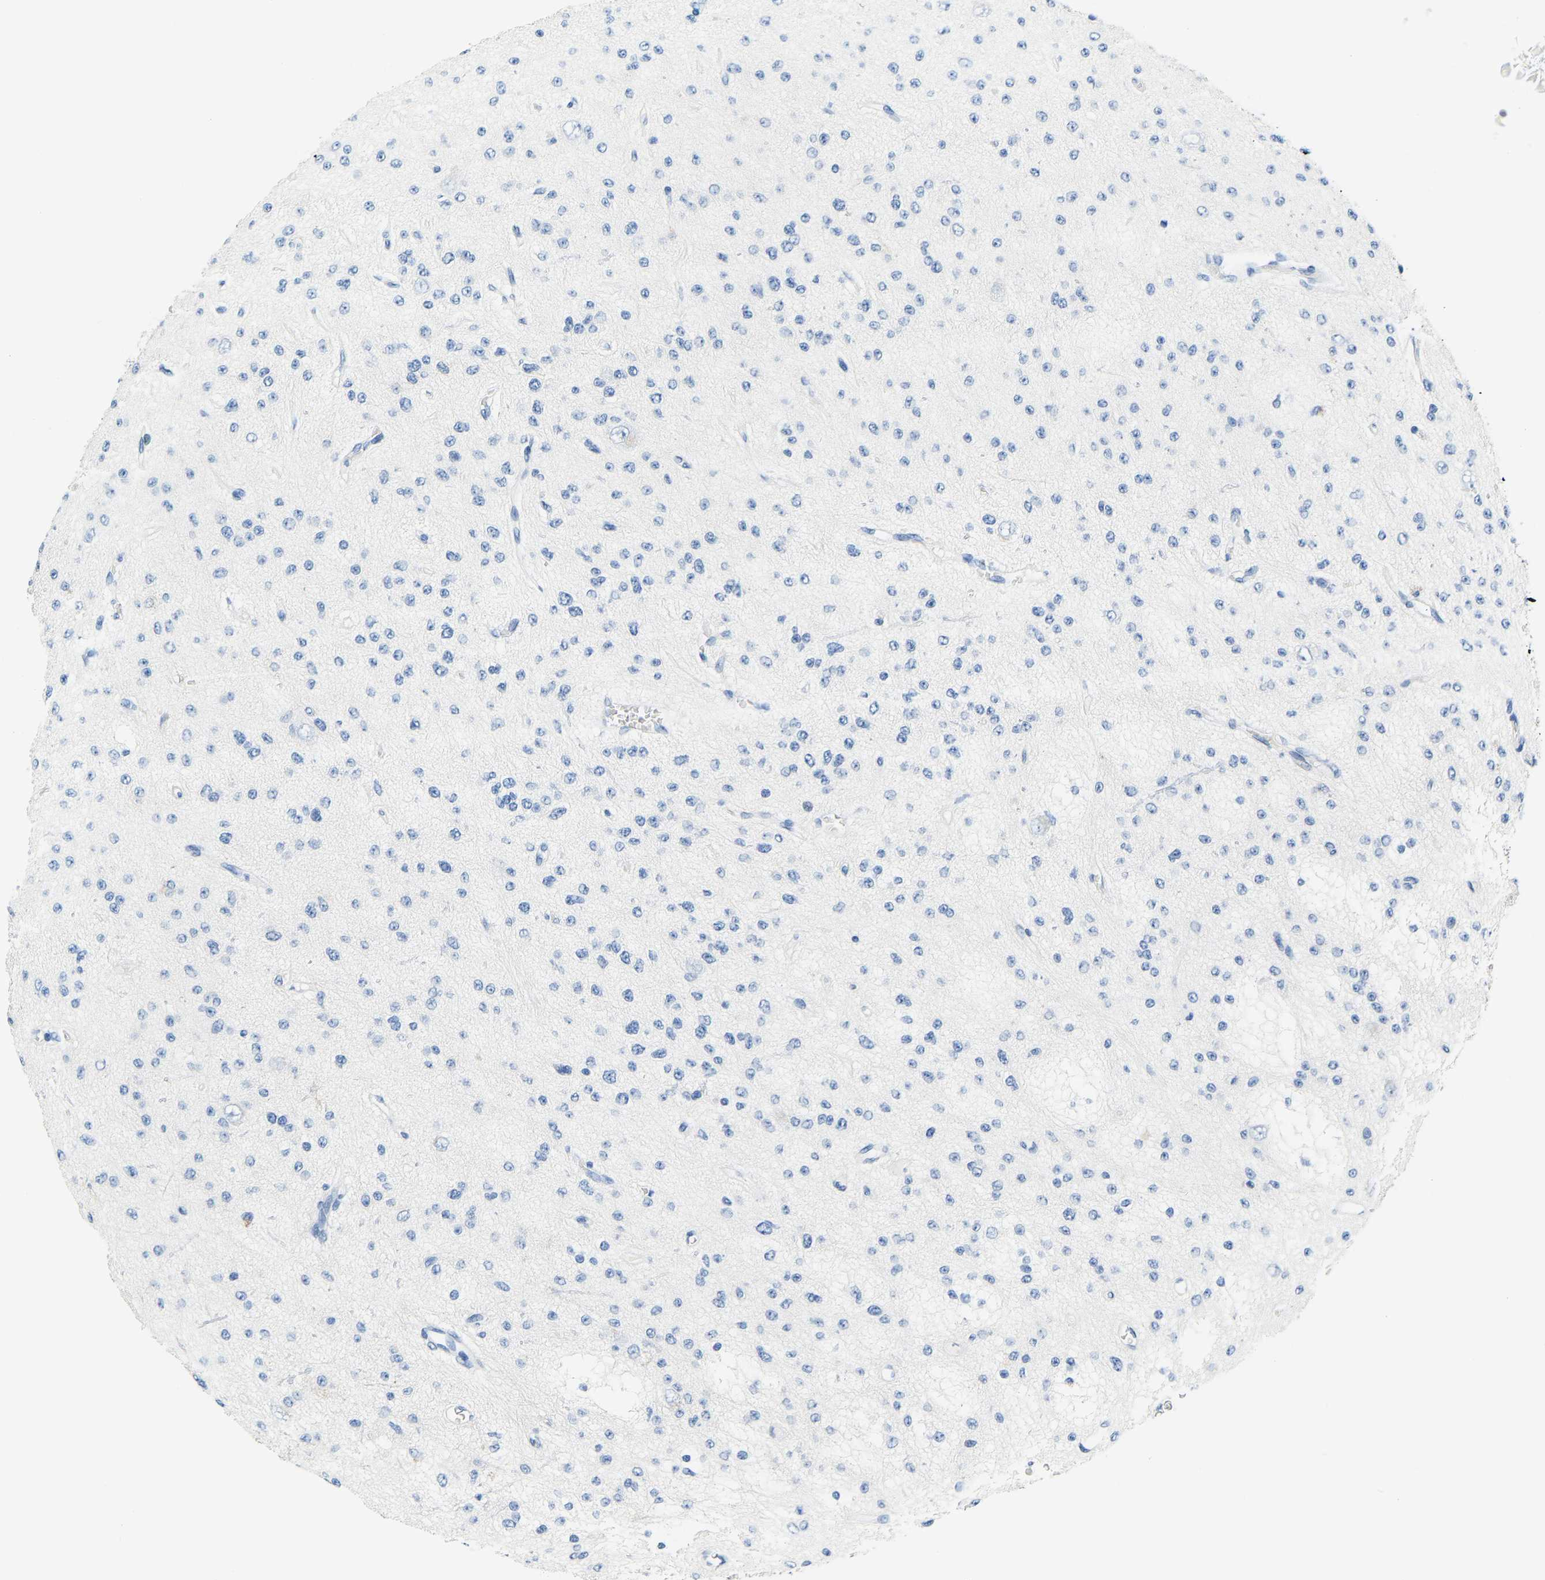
{"staining": {"intensity": "negative", "quantity": "none", "location": "none"}, "tissue": "glioma", "cell_type": "Tumor cells", "image_type": "cancer", "snomed": [{"axis": "morphology", "description": "Glioma, malignant, Low grade"}, {"axis": "topography", "description": "Brain"}], "caption": "Micrograph shows no protein expression in tumor cells of malignant glioma (low-grade) tissue. (Brightfield microscopy of DAB (3,3'-diaminobenzidine) immunohistochemistry at high magnification).", "gene": "SERPINB3", "patient": {"sex": "male", "age": 38}}